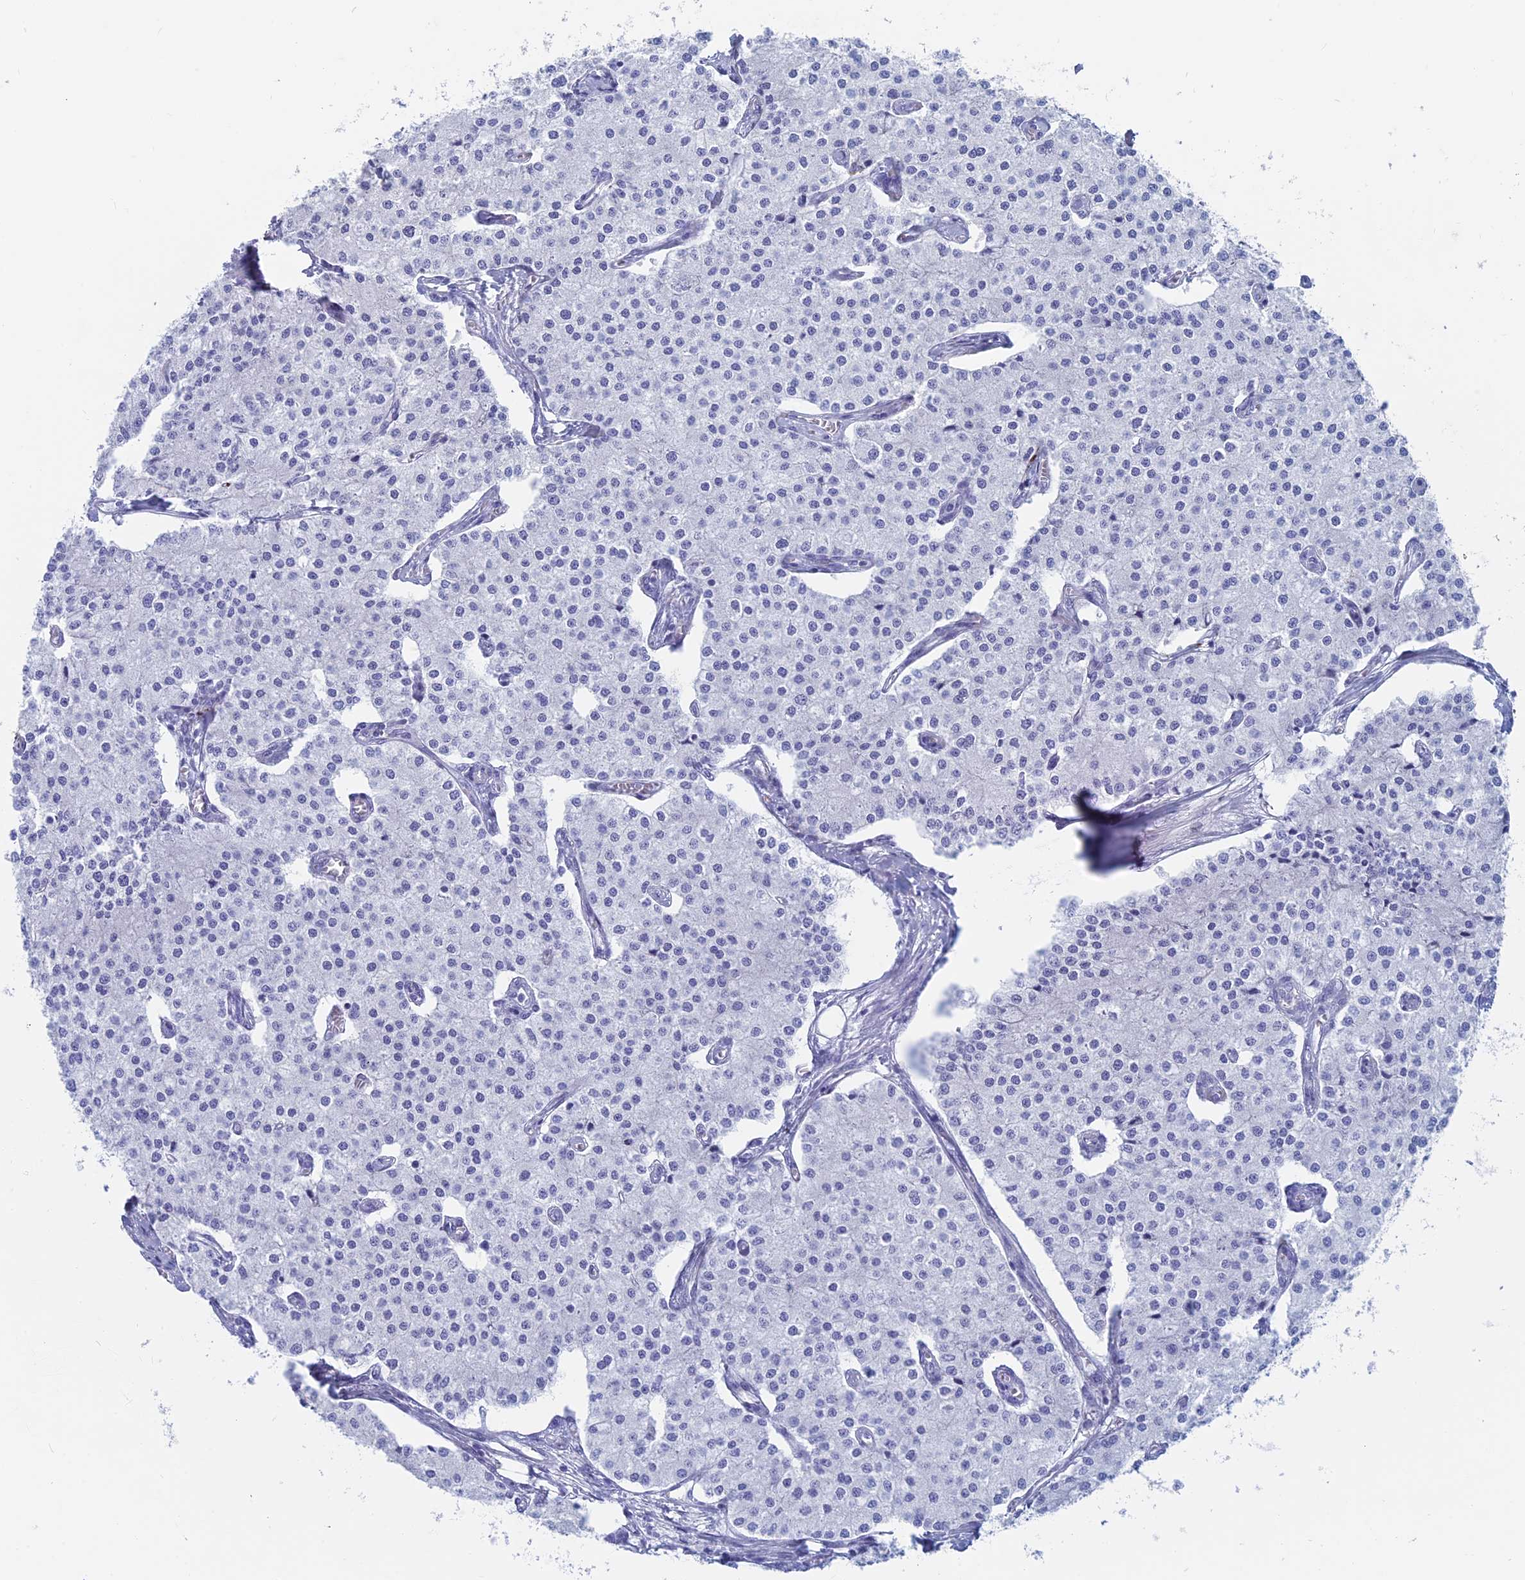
{"staining": {"intensity": "negative", "quantity": "none", "location": "none"}, "tissue": "carcinoid", "cell_type": "Tumor cells", "image_type": "cancer", "snomed": [{"axis": "morphology", "description": "Carcinoid, malignant, NOS"}, {"axis": "topography", "description": "Colon"}], "caption": "High magnification brightfield microscopy of carcinoid stained with DAB (brown) and counterstained with hematoxylin (blue): tumor cells show no significant staining. (IHC, brightfield microscopy, high magnification).", "gene": "ALMS1", "patient": {"sex": "female", "age": 52}}